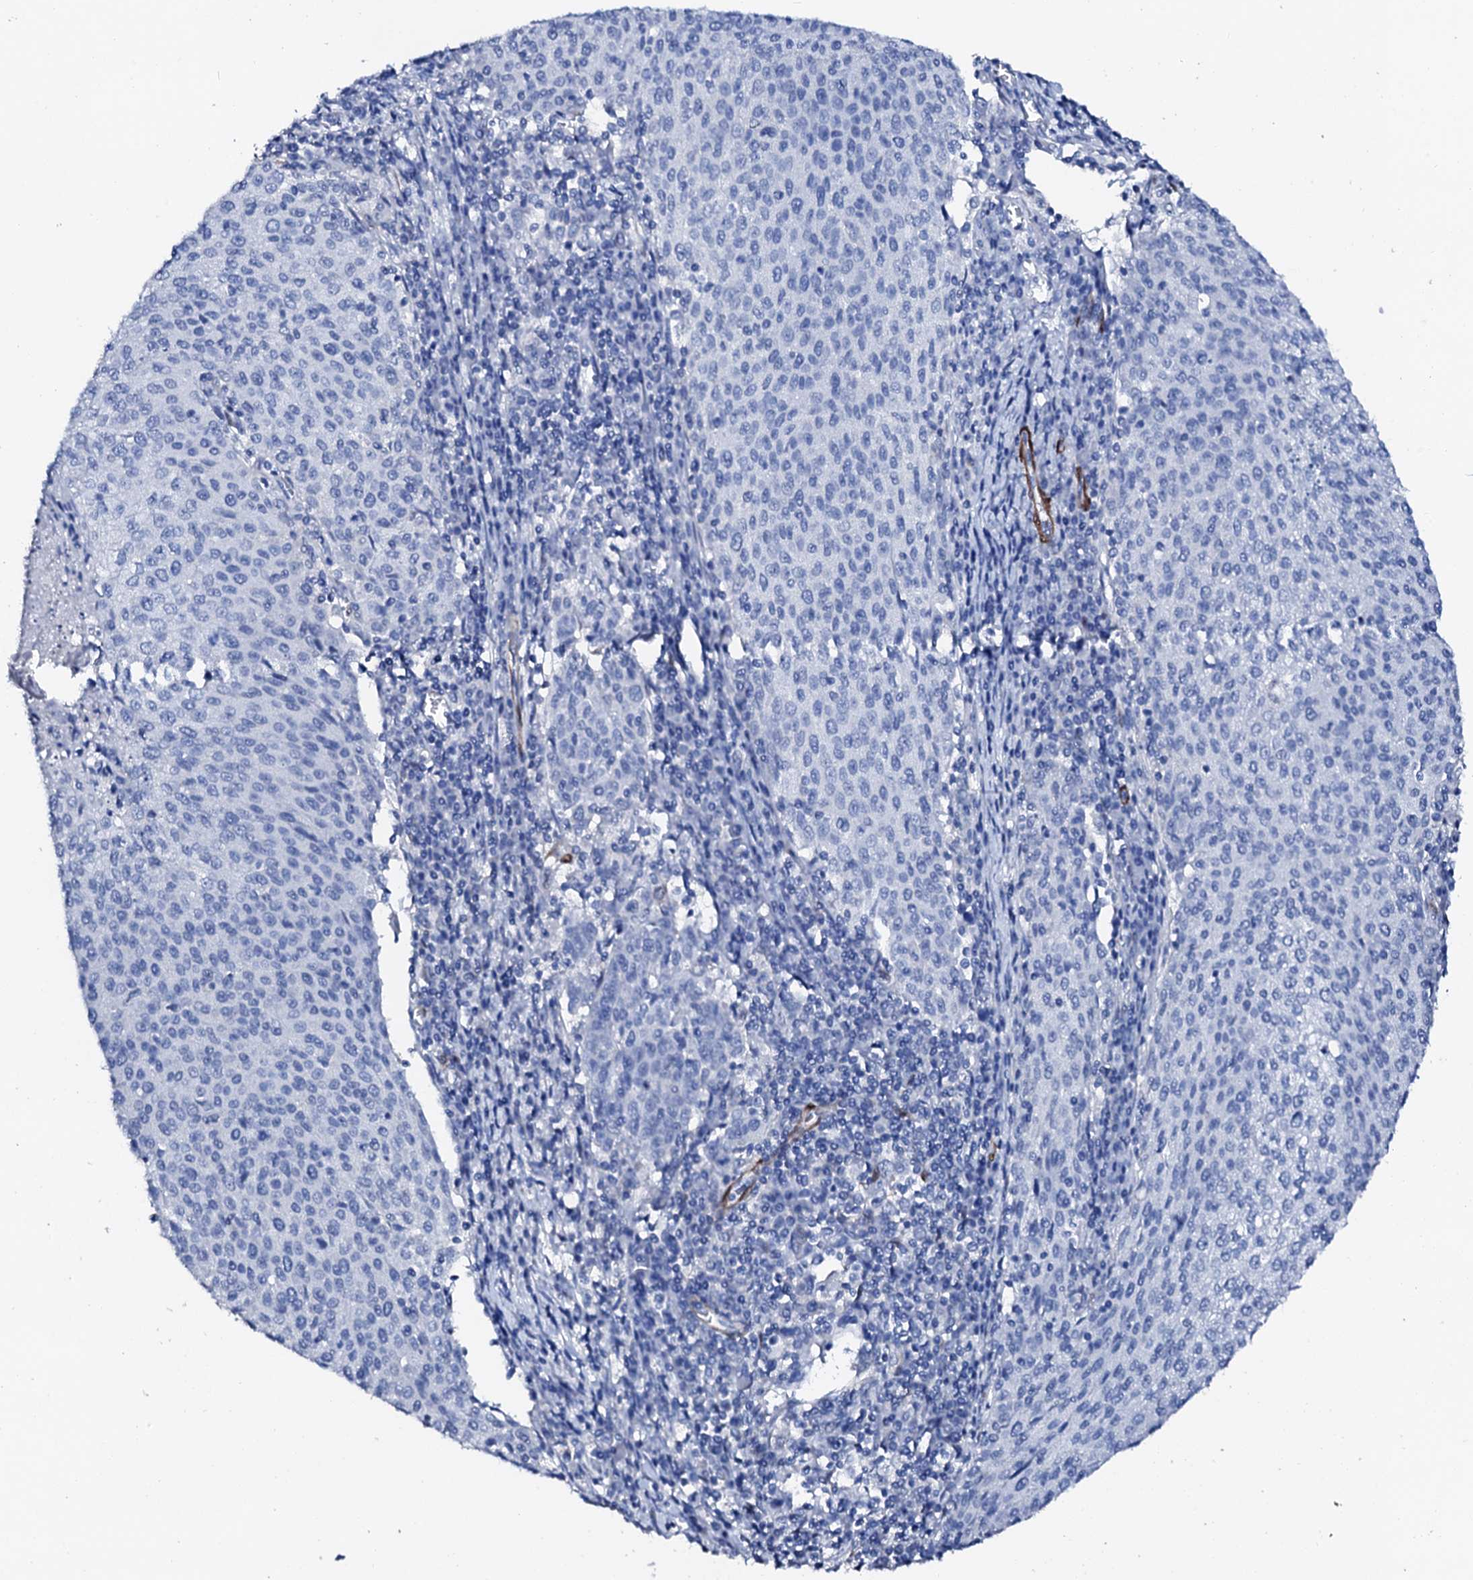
{"staining": {"intensity": "negative", "quantity": "none", "location": "none"}, "tissue": "cervical cancer", "cell_type": "Tumor cells", "image_type": "cancer", "snomed": [{"axis": "morphology", "description": "Squamous cell carcinoma, NOS"}, {"axis": "topography", "description": "Cervix"}], "caption": "Human cervical cancer (squamous cell carcinoma) stained for a protein using immunohistochemistry shows no staining in tumor cells.", "gene": "NRIP2", "patient": {"sex": "female", "age": 46}}